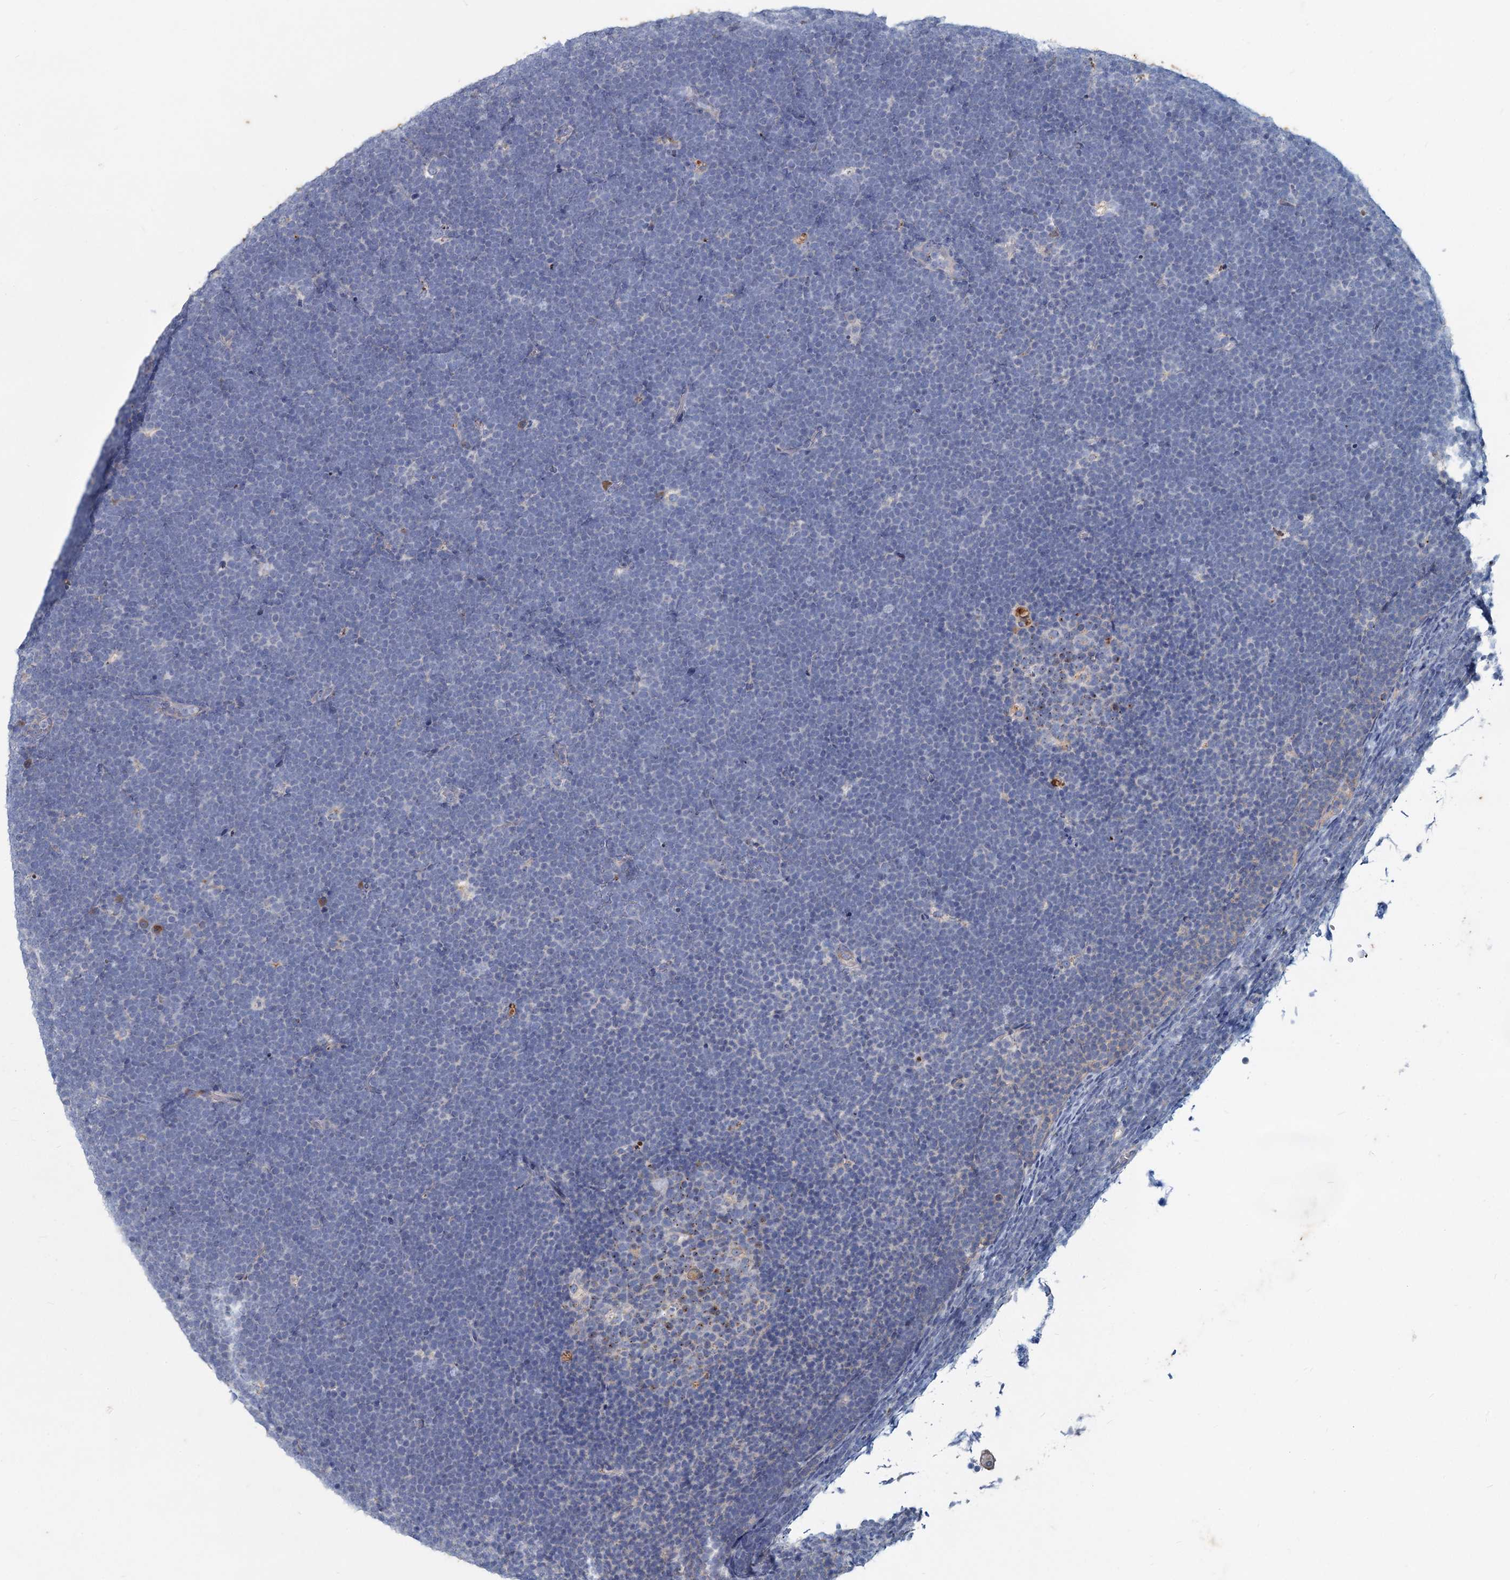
{"staining": {"intensity": "negative", "quantity": "none", "location": "none"}, "tissue": "lymphoma", "cell_type": "Tumor cells", "image_type": "cancer", "snomed": [{"axis": "morphology", "description": "Malignant lymphoma, non-Hodgkin's type, High grade"}, {"axis": "topography", "description": "Lymph node"}], "caption": "An IHC histopathology image of lymphoma is shown. There is no staining in tumor cells of lymphoma.", "gene": "TMX2", "patient": {"sex": "male", "age": 13}}